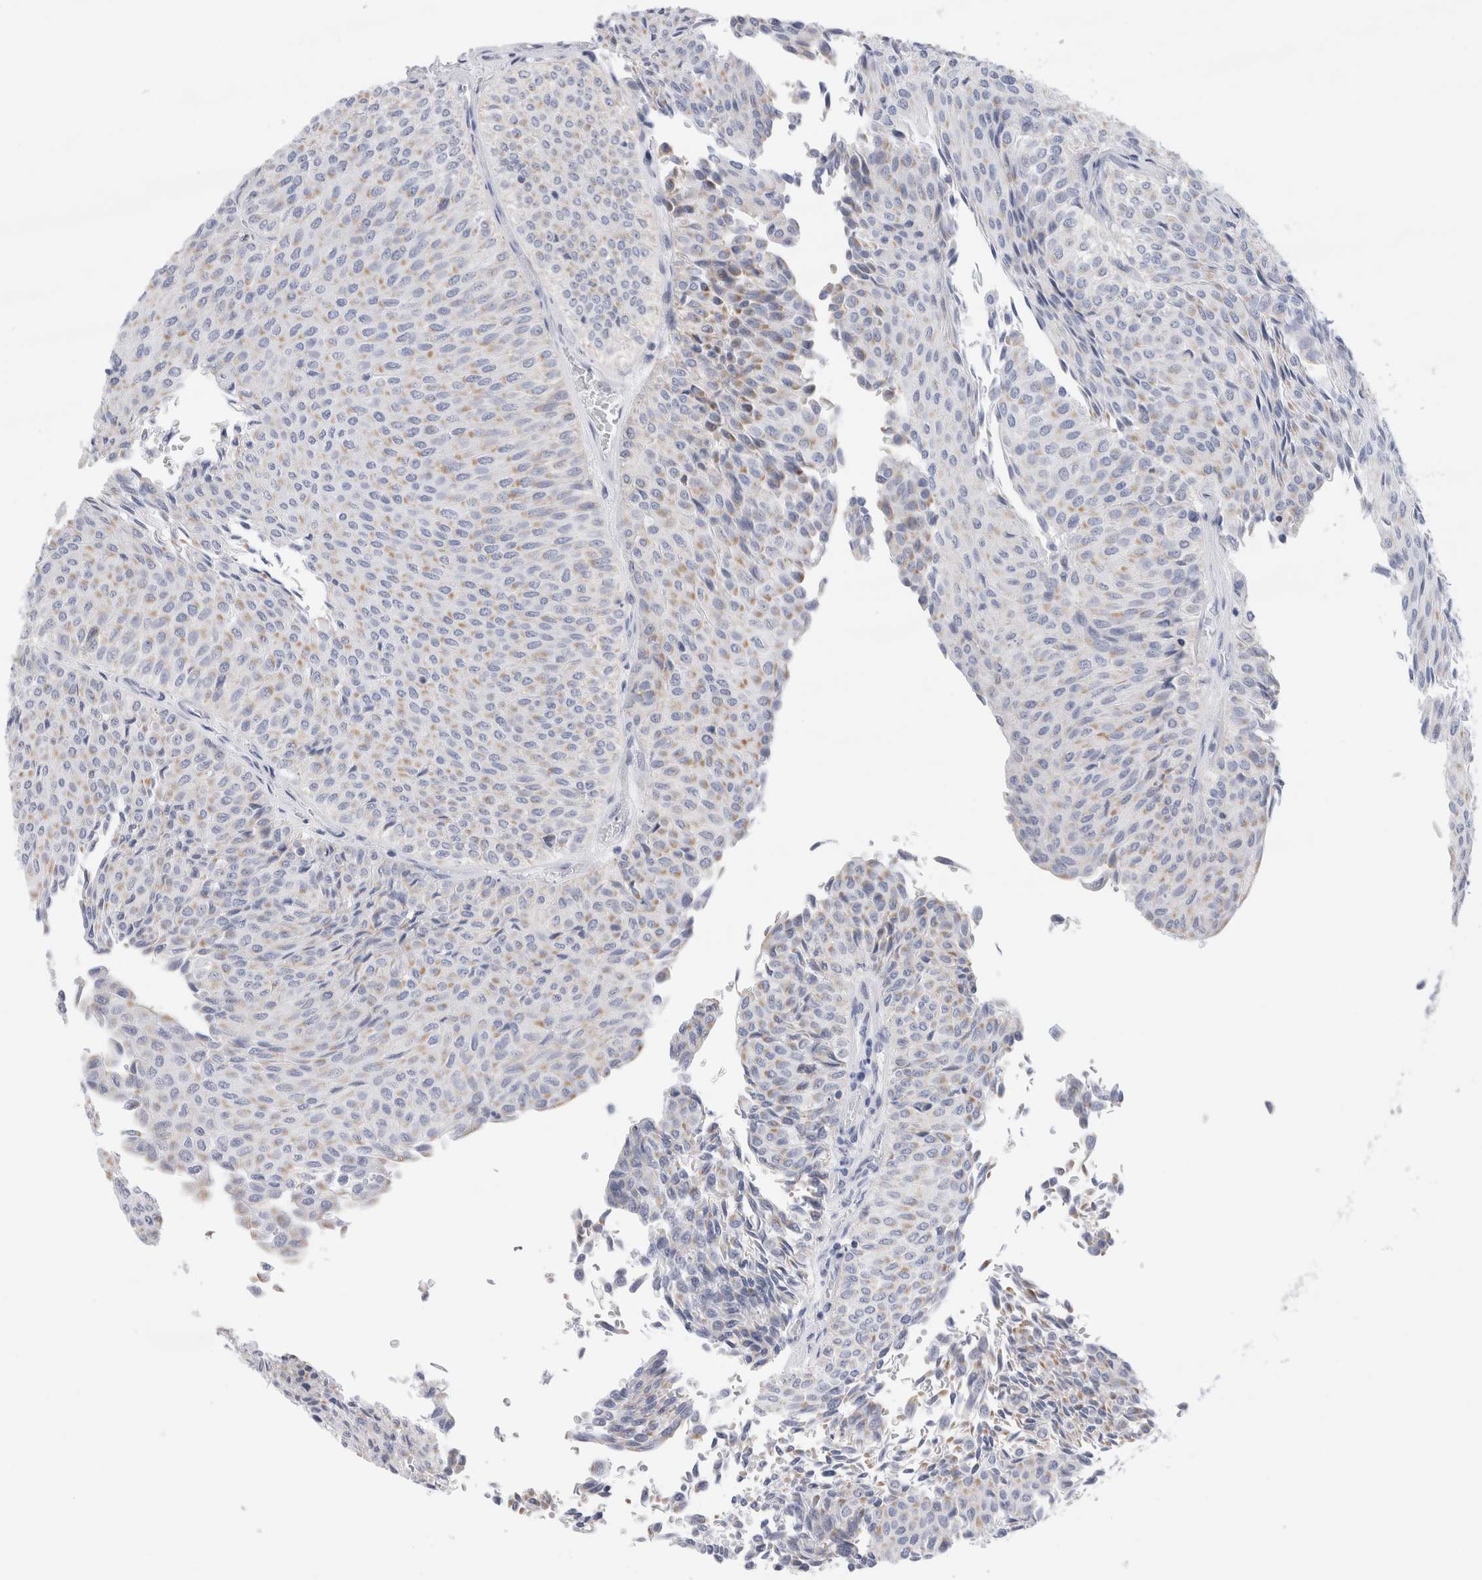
{"staining": {"intensity": "weak", "quantity": "25%-75%", "location": "cytoplasmic/membranous"}, "tissue": "urothelial cancer", "cell_type": "Tumor cells", "image_type": "cancer", "snomed": [{"axis": "morphology", "description": "Urothelial carcinoma, Low grade"}, {"axis": "topography", "description": "Urinary bladder"}], "caption": "A brown stain highlights weak cytoplasmic/membranous expression of a protein in human urothelial cancer tumor cells.", "gene": "ECHDC2", "patient": {"sex": "male", "age": 78}}